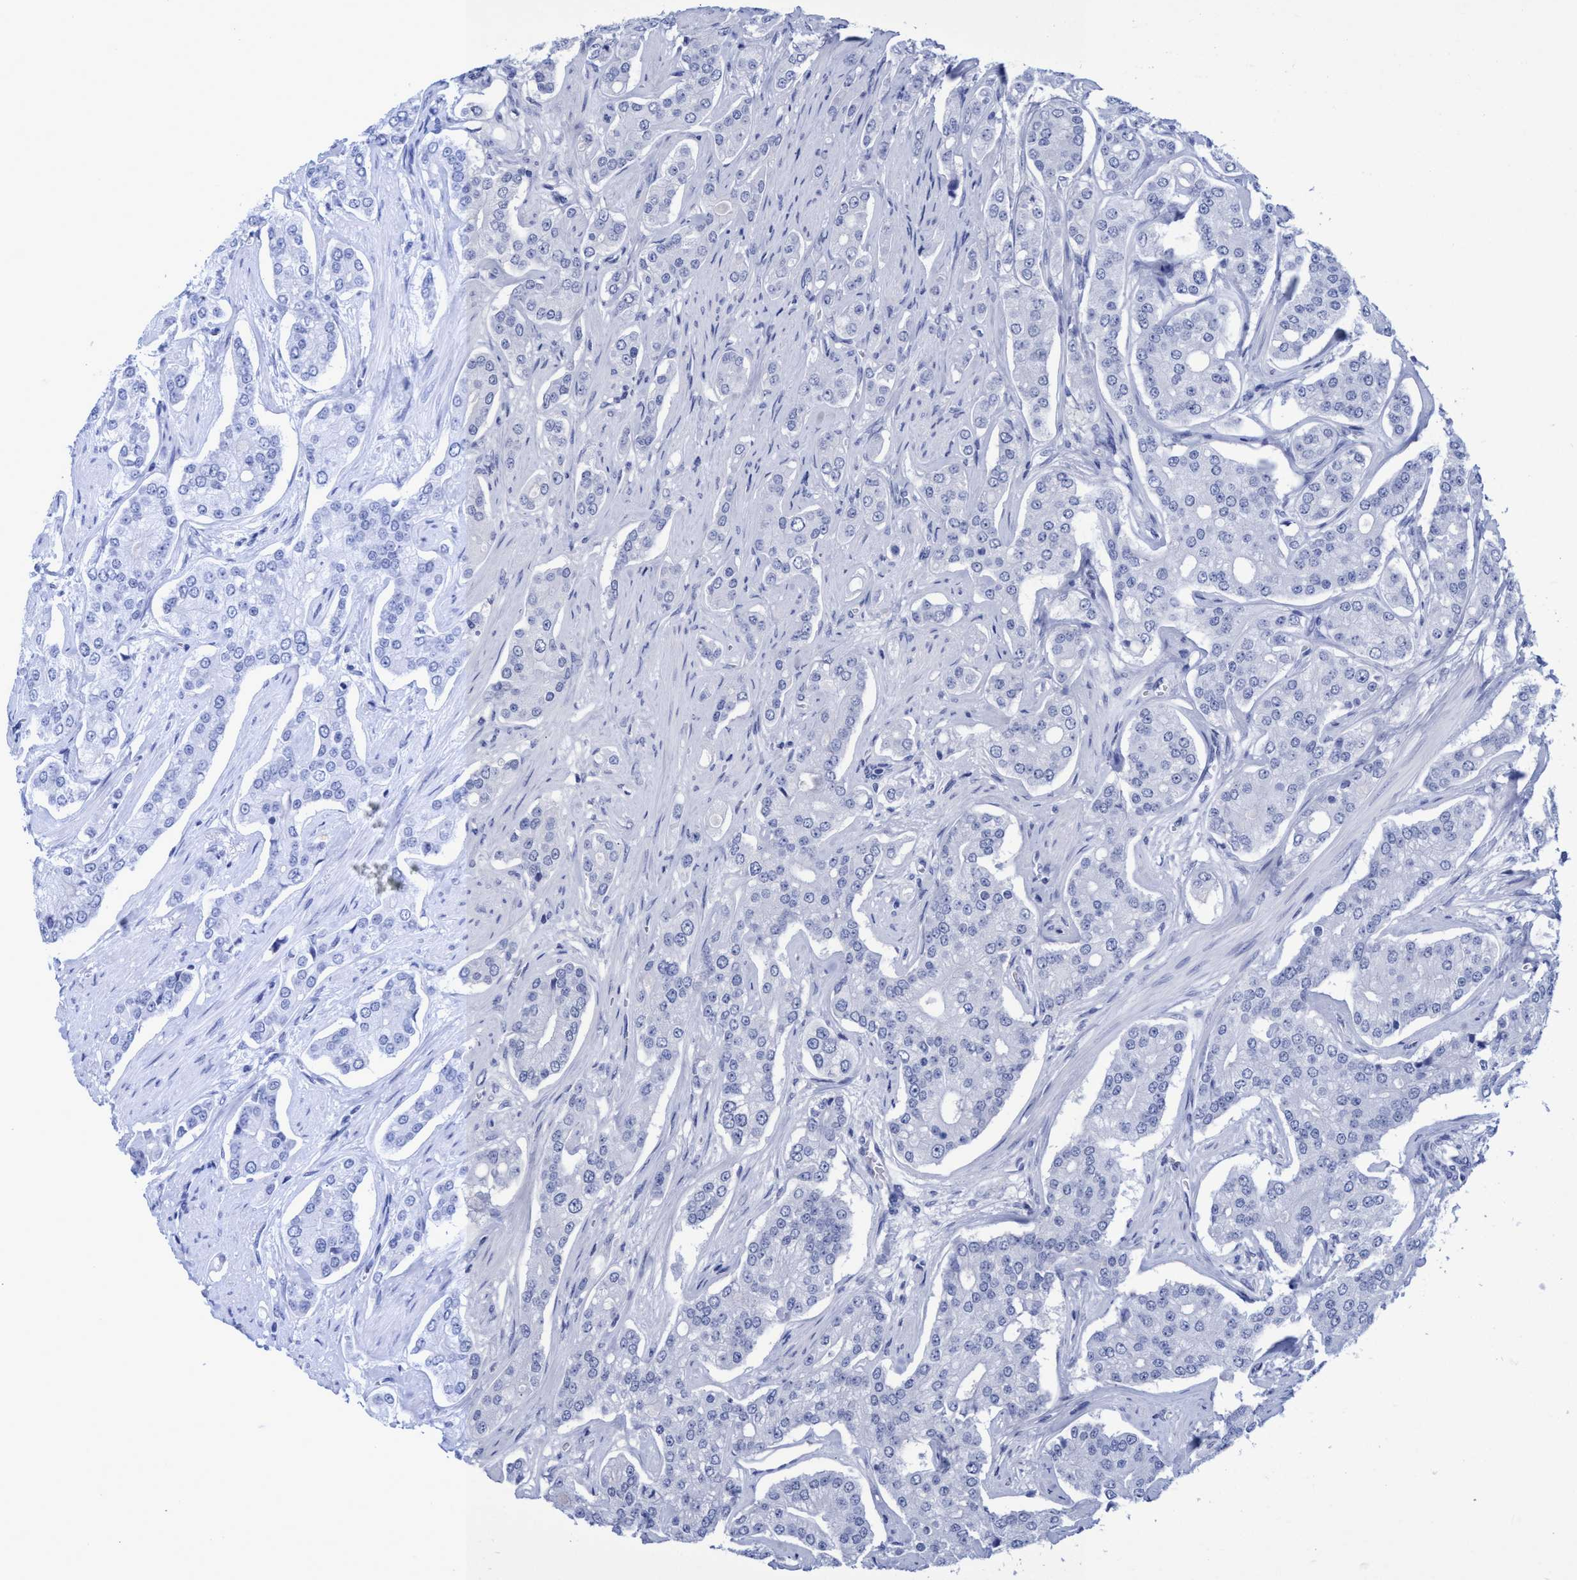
{"staining": {"intensity": "negative", "quantity": "none", "location": "none"}, "tissue": "prostate cancer", "cell_type": "Tumor cells", "image_type": "cancer", "snomed": [{"axis": "morphology", "description": "Adenocarcinoma, High grade"}, {"axis": "topography", "description": "Prostate"}], "caption": "Tumor cells show no significant protein staining in adenocarcinoma (high-grade) (prostate).", "gene": "INSL6", "patient": {"sex": "male", "age": 71}}